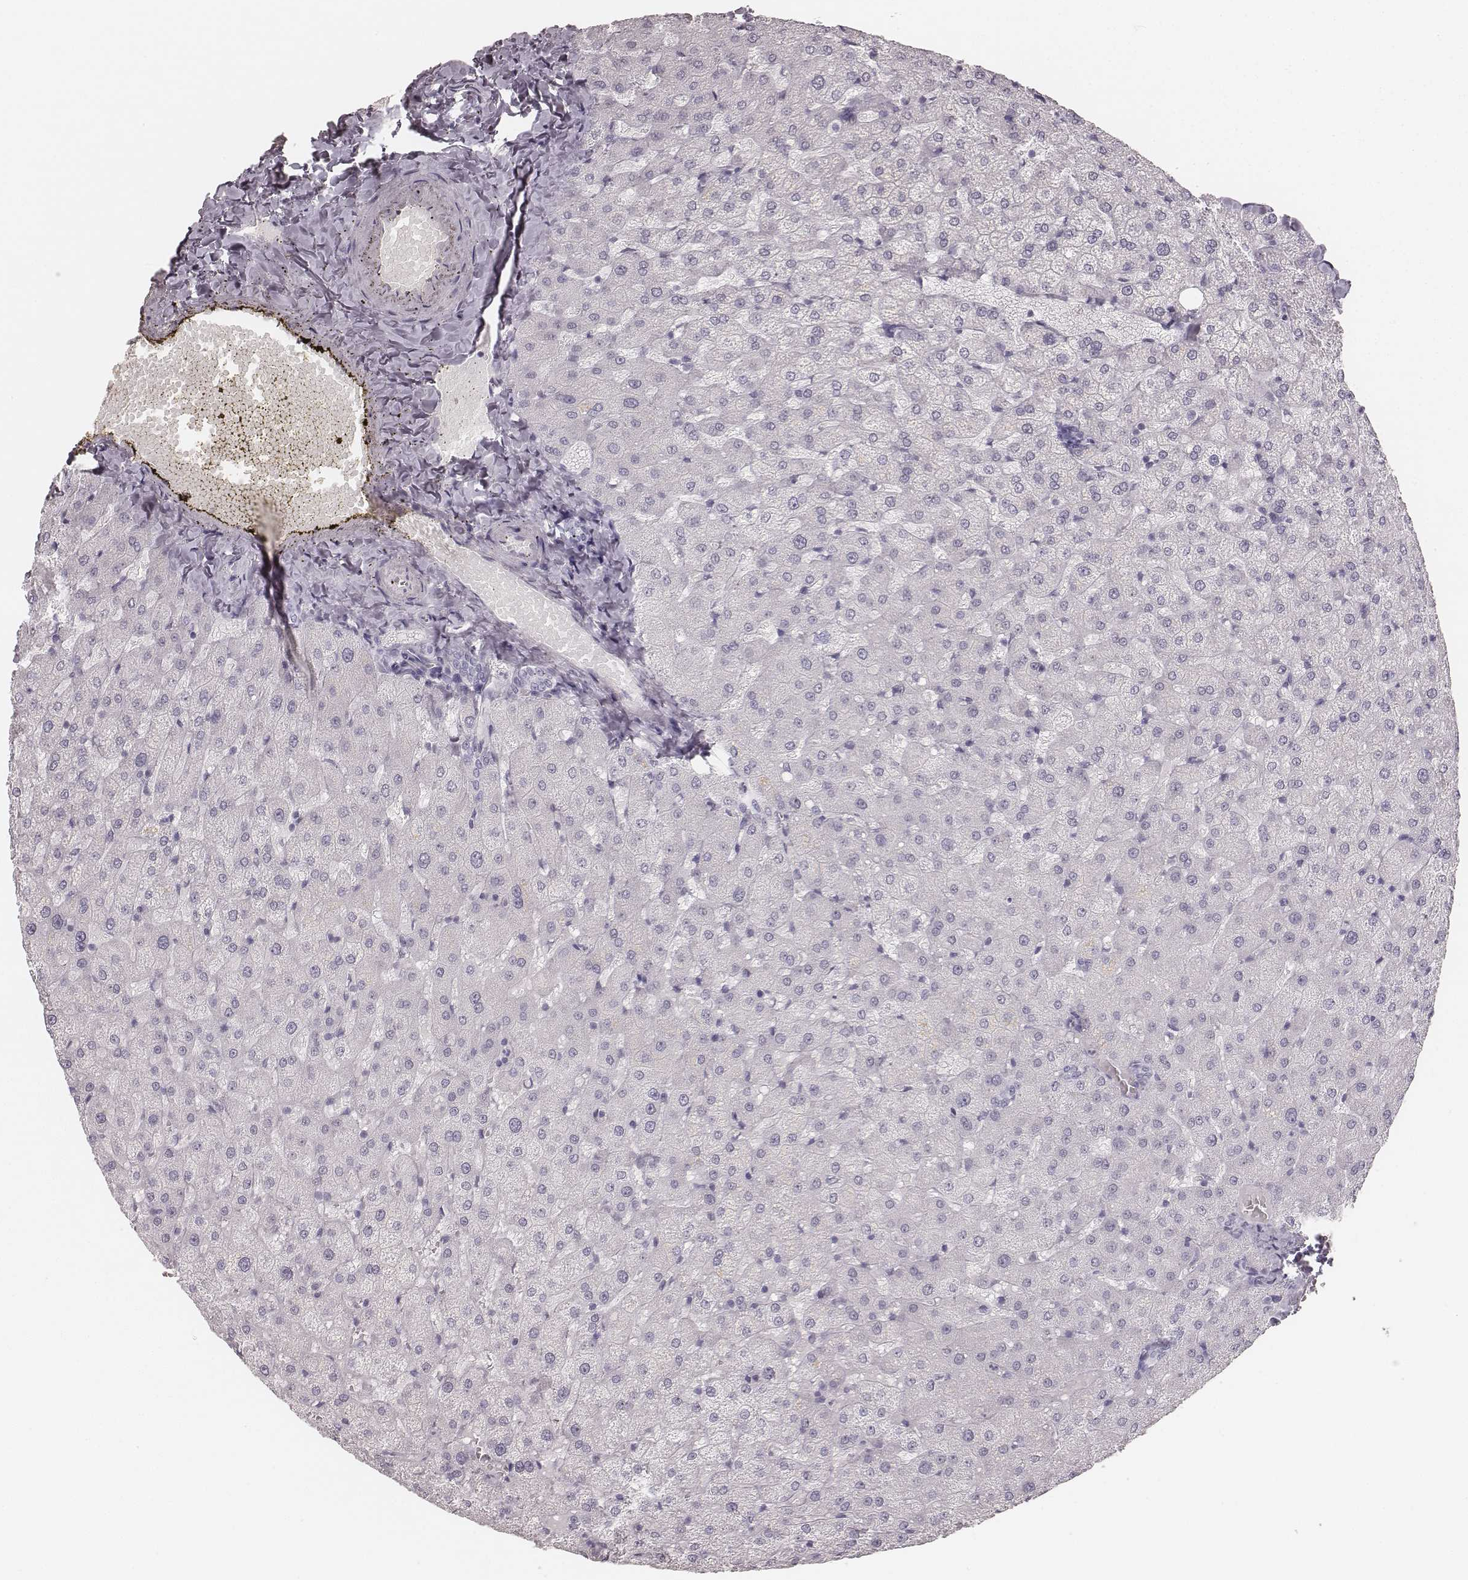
{"staining": {"intensity": "negative", "quantity": "none", "location": "none"}, "tissue": "liver", "cell_type": "Cholangiocytes", "image_type": "normal", "snomed": [{"axis": "morphology", "description": "Normal tissue, NOS"}, {"axis": "topography", "description": "Liver"}], "caption": "High magnification brightfield microscopy of normal liver stained with DAB (3,3'-diaminobenzidine) (brown) and counterstained with hematoxylin (blue): cholangiocytes show no significant staining.", "gene": "KRT34", "patient": {"sex": "female", "age": 50}}